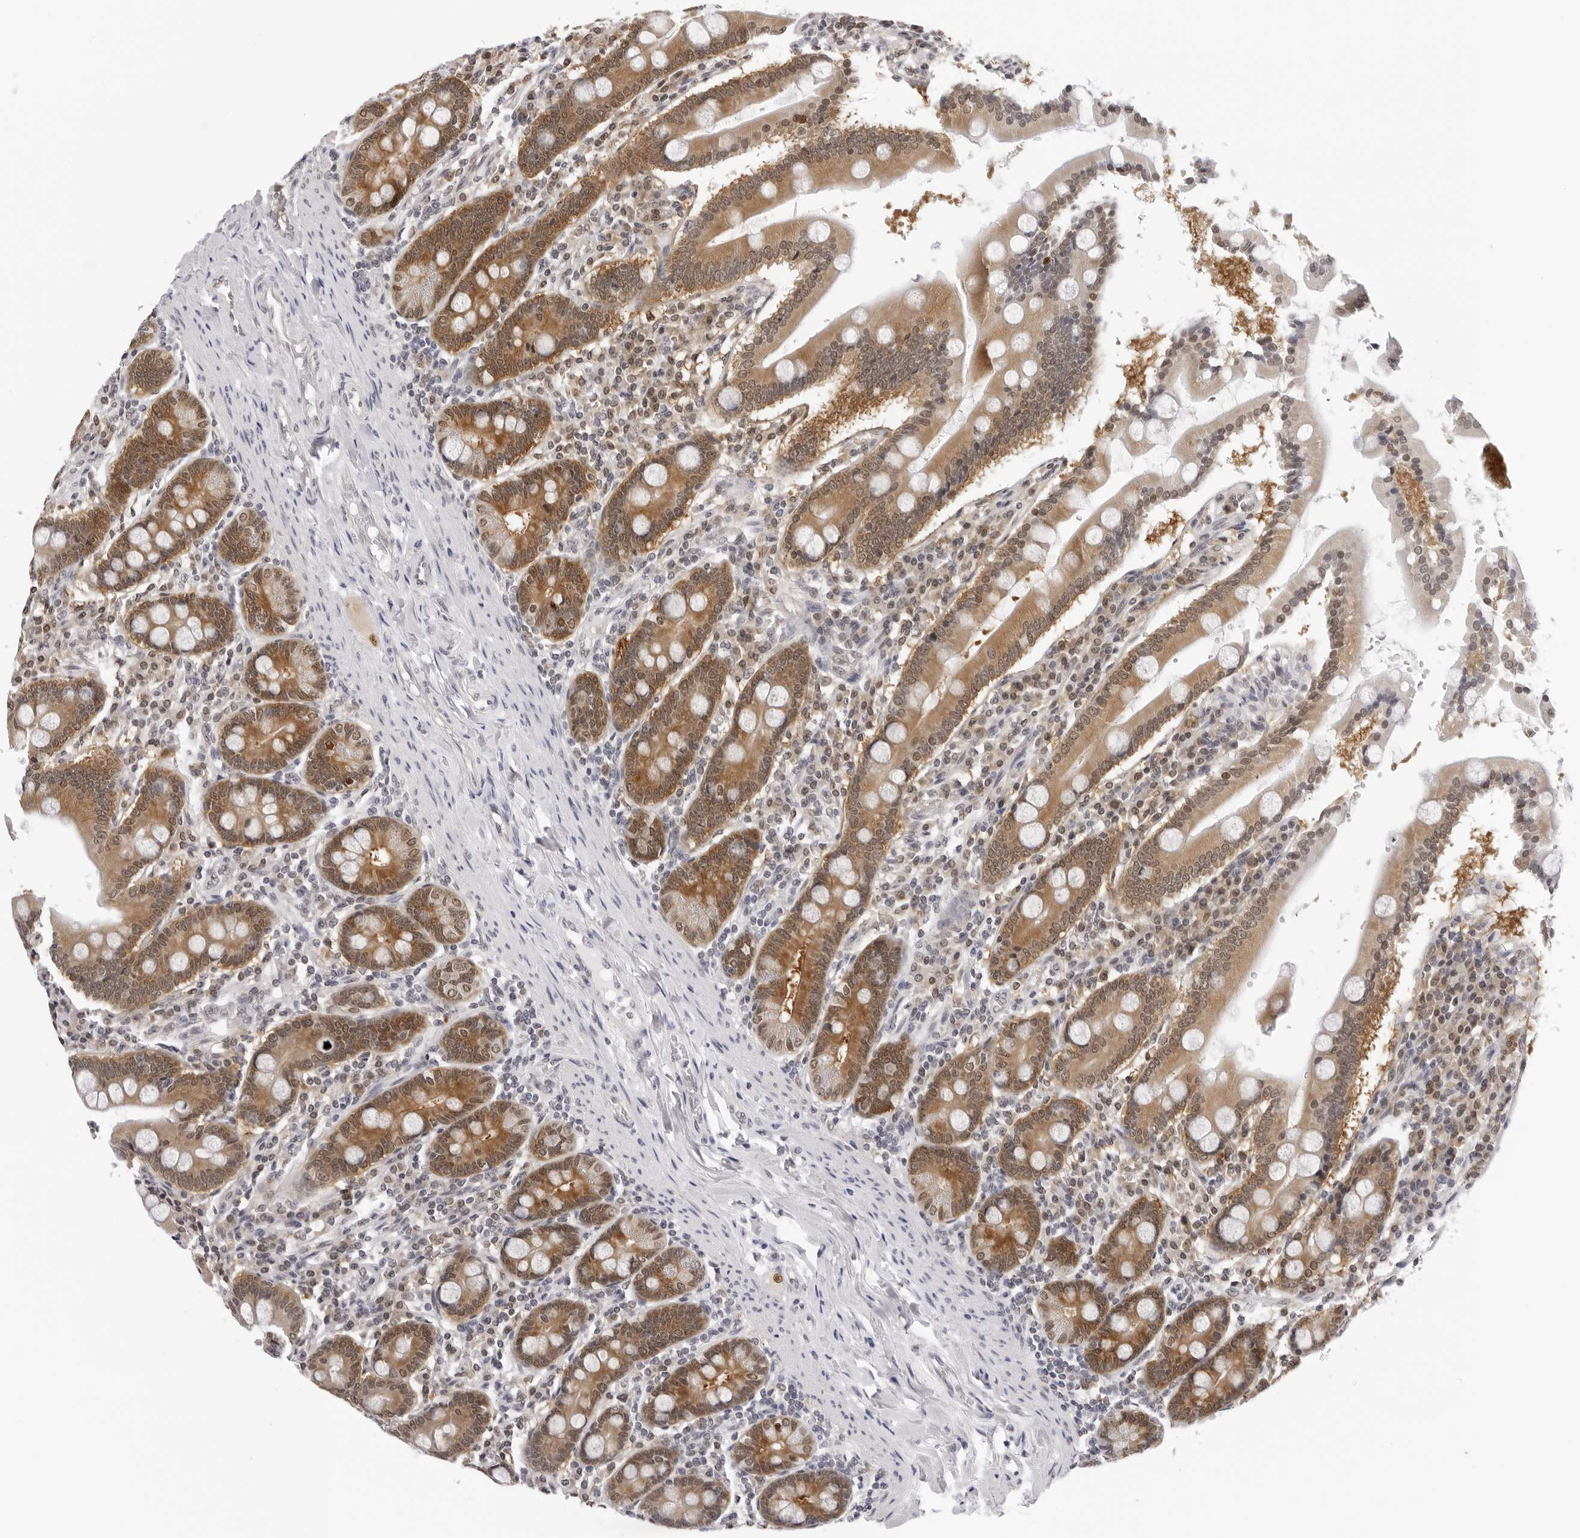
{"staining": {"intensity": "moderate", "quantity": "25%-75%", "location": "cytoplasmic/membranous,nuclear"}, "tissue": "duodenum", "cell_type": "Glandular cells", "image_type": "normal", "snomed": [{"axis": "morphology", "description": "Normal tissue, NOS"}, {"axis": "topography", "description": "Duodenum"}], "caption": "Human duodenum stained for a protein (brown) shows moderate cytoplasmic/membranous,nuclear positive staining in about 25%-75% of glandular cells.", "gene": "WDR77", "patient": {"sex": "male", "age": 50}}